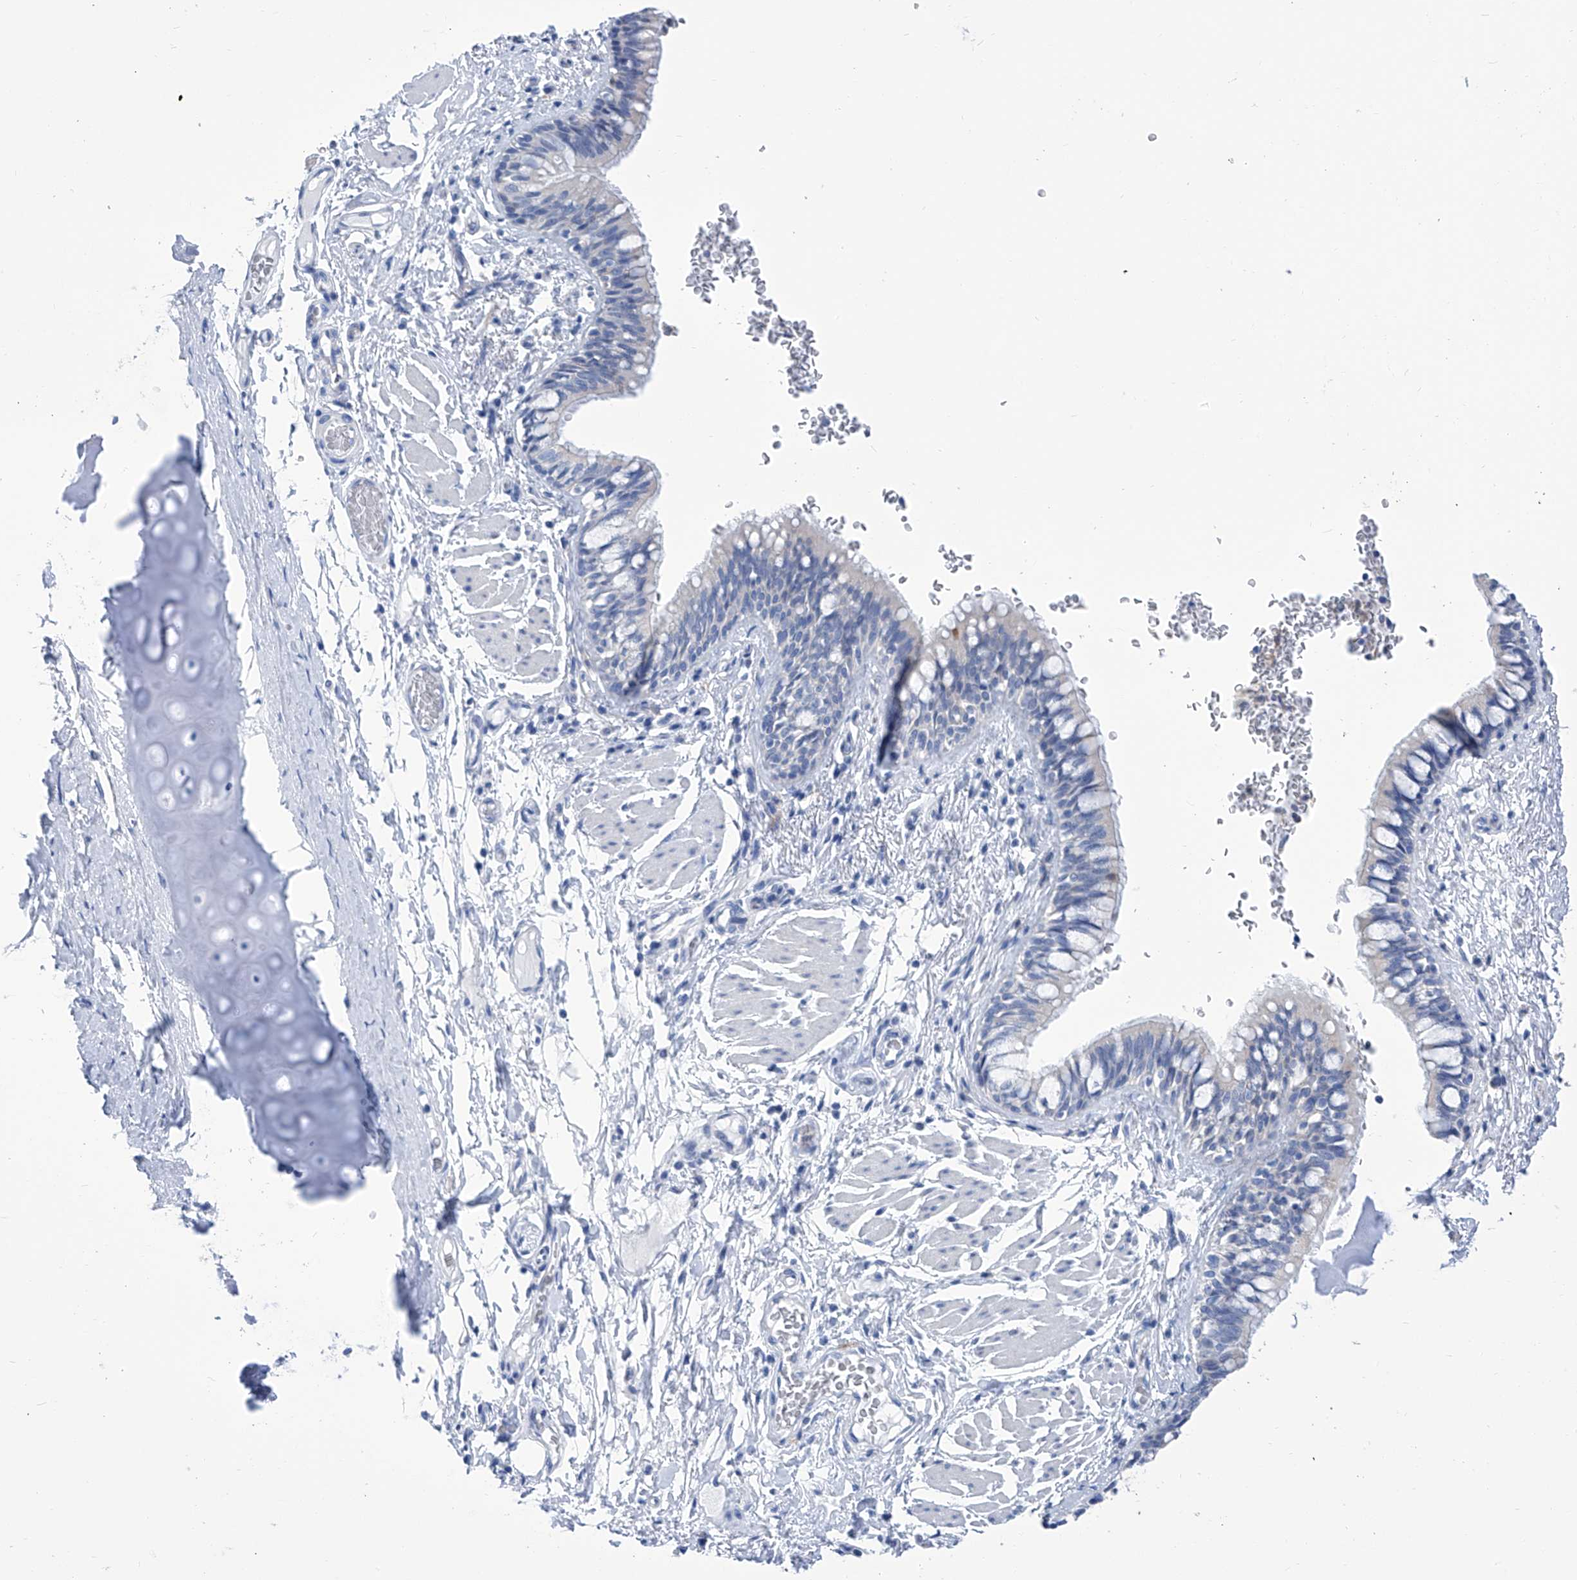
{"staining": {"intensity": "negative", "quantity": "none", "location": "none"}, "tissue": "bronchus", "cell_type": "Respiratory epithelial cells", "image_type": "normal", "snomed": [{"axis": "morphology", "description": "Normal tissue, NOS"}, {"axis": "topography", "description": "Cartilage tissue"}, {"axis": "topography", "description": "Bronchus"}], "caption": "Micrograph shows no protein staining in respiratory epithelial cells of benign bronchus.", "gene": "IMPA2", "patient": {"sex": "female", "age": 36}}